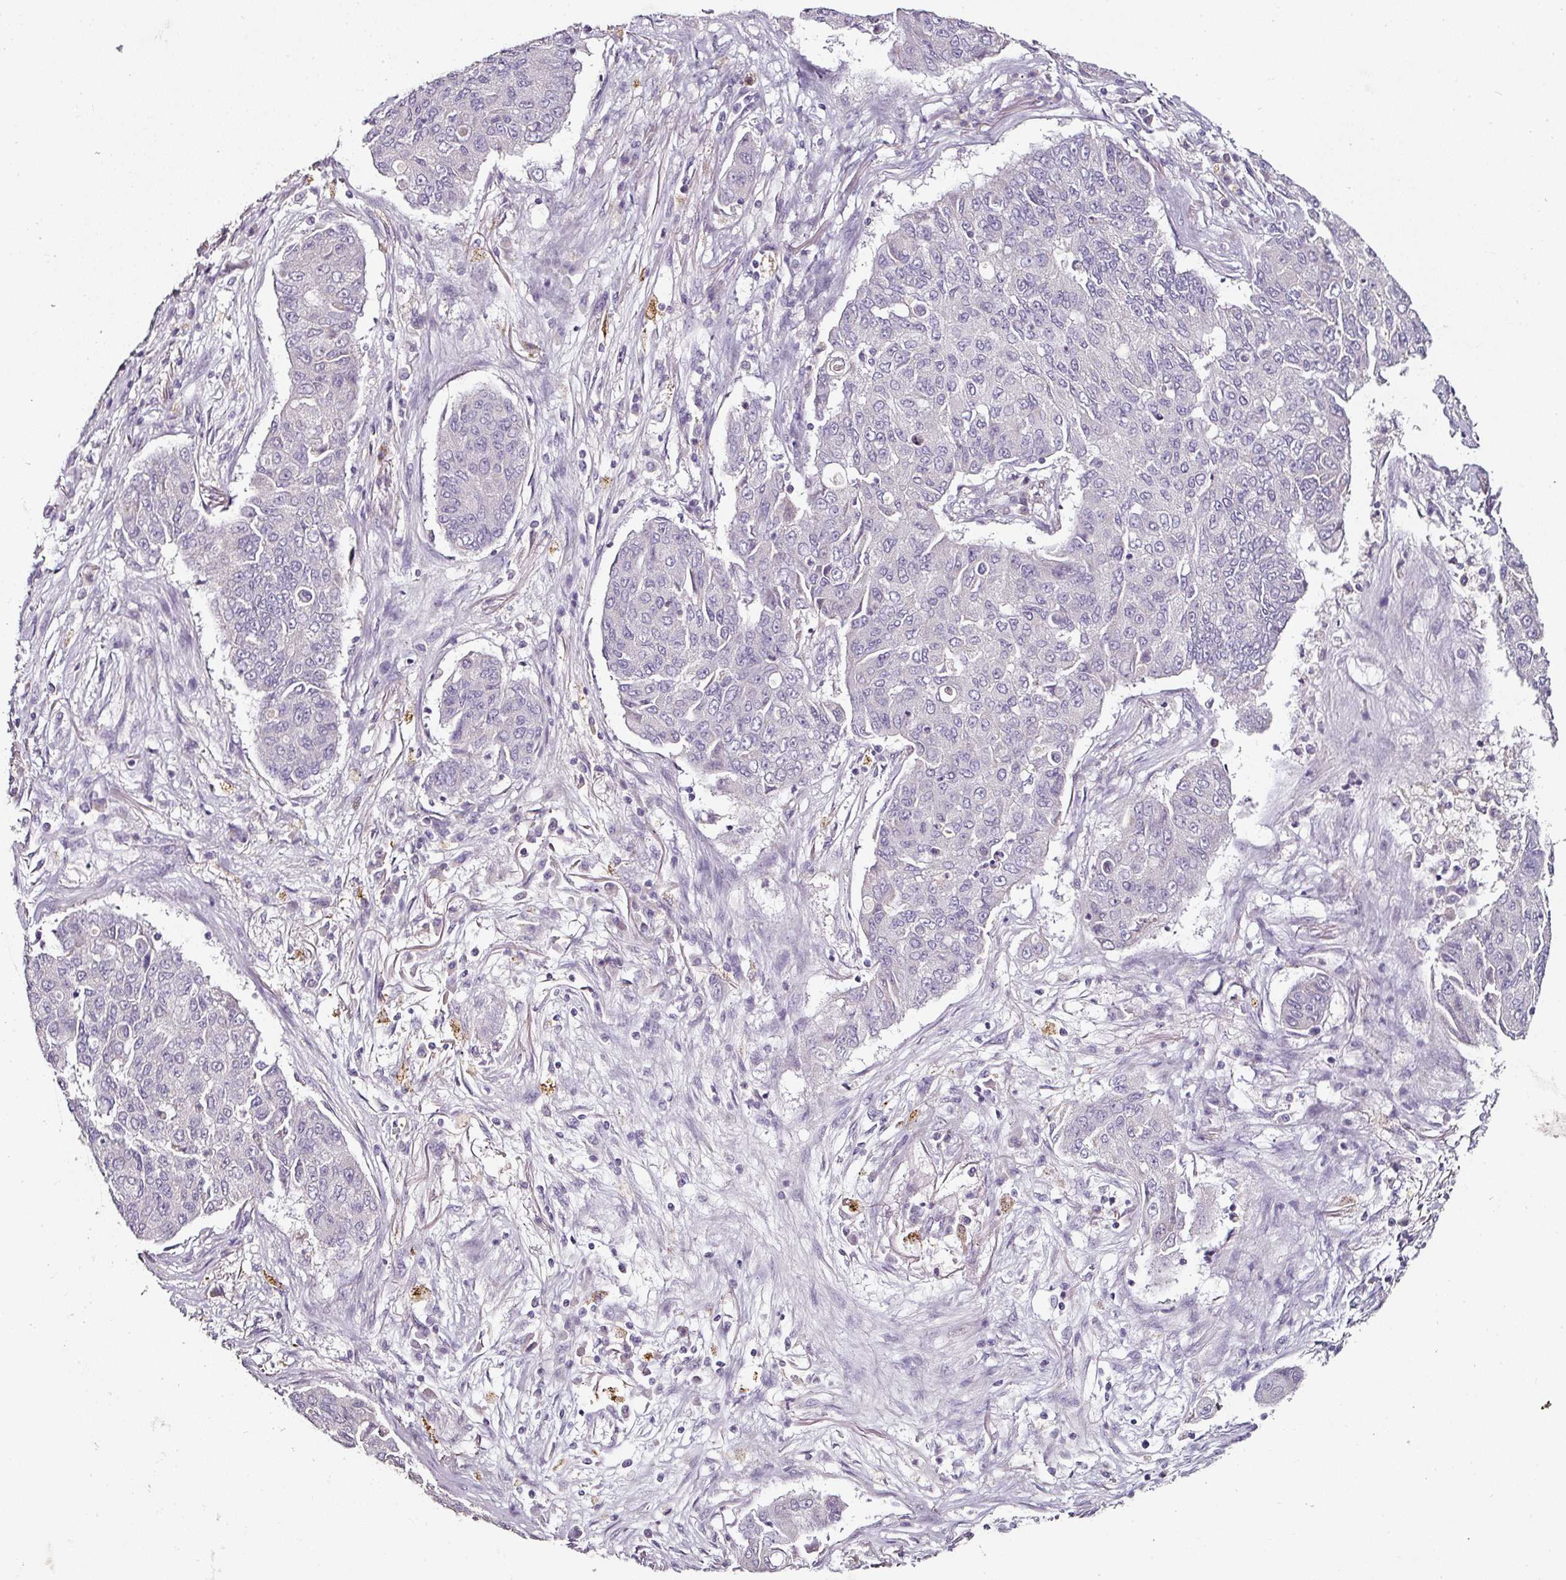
{"staining": {"intensity": "negative", "quantity": "none", "location": "none"}, "tissue": "lung cancer", "cell_type": "Tumor cells", "image_type": "cancer", "snomed": [{"axis": "morphology", "description": "Squamous cell carcinoma, NOS"}, {"axis": "topography", "description": "Lung"}], "caption": "Tumor cells are negative for protein expression in human lung cancer (squamous cell carcinoma).", "gene": "CAP2", "patient": {"sex": "male", "age": 74}}